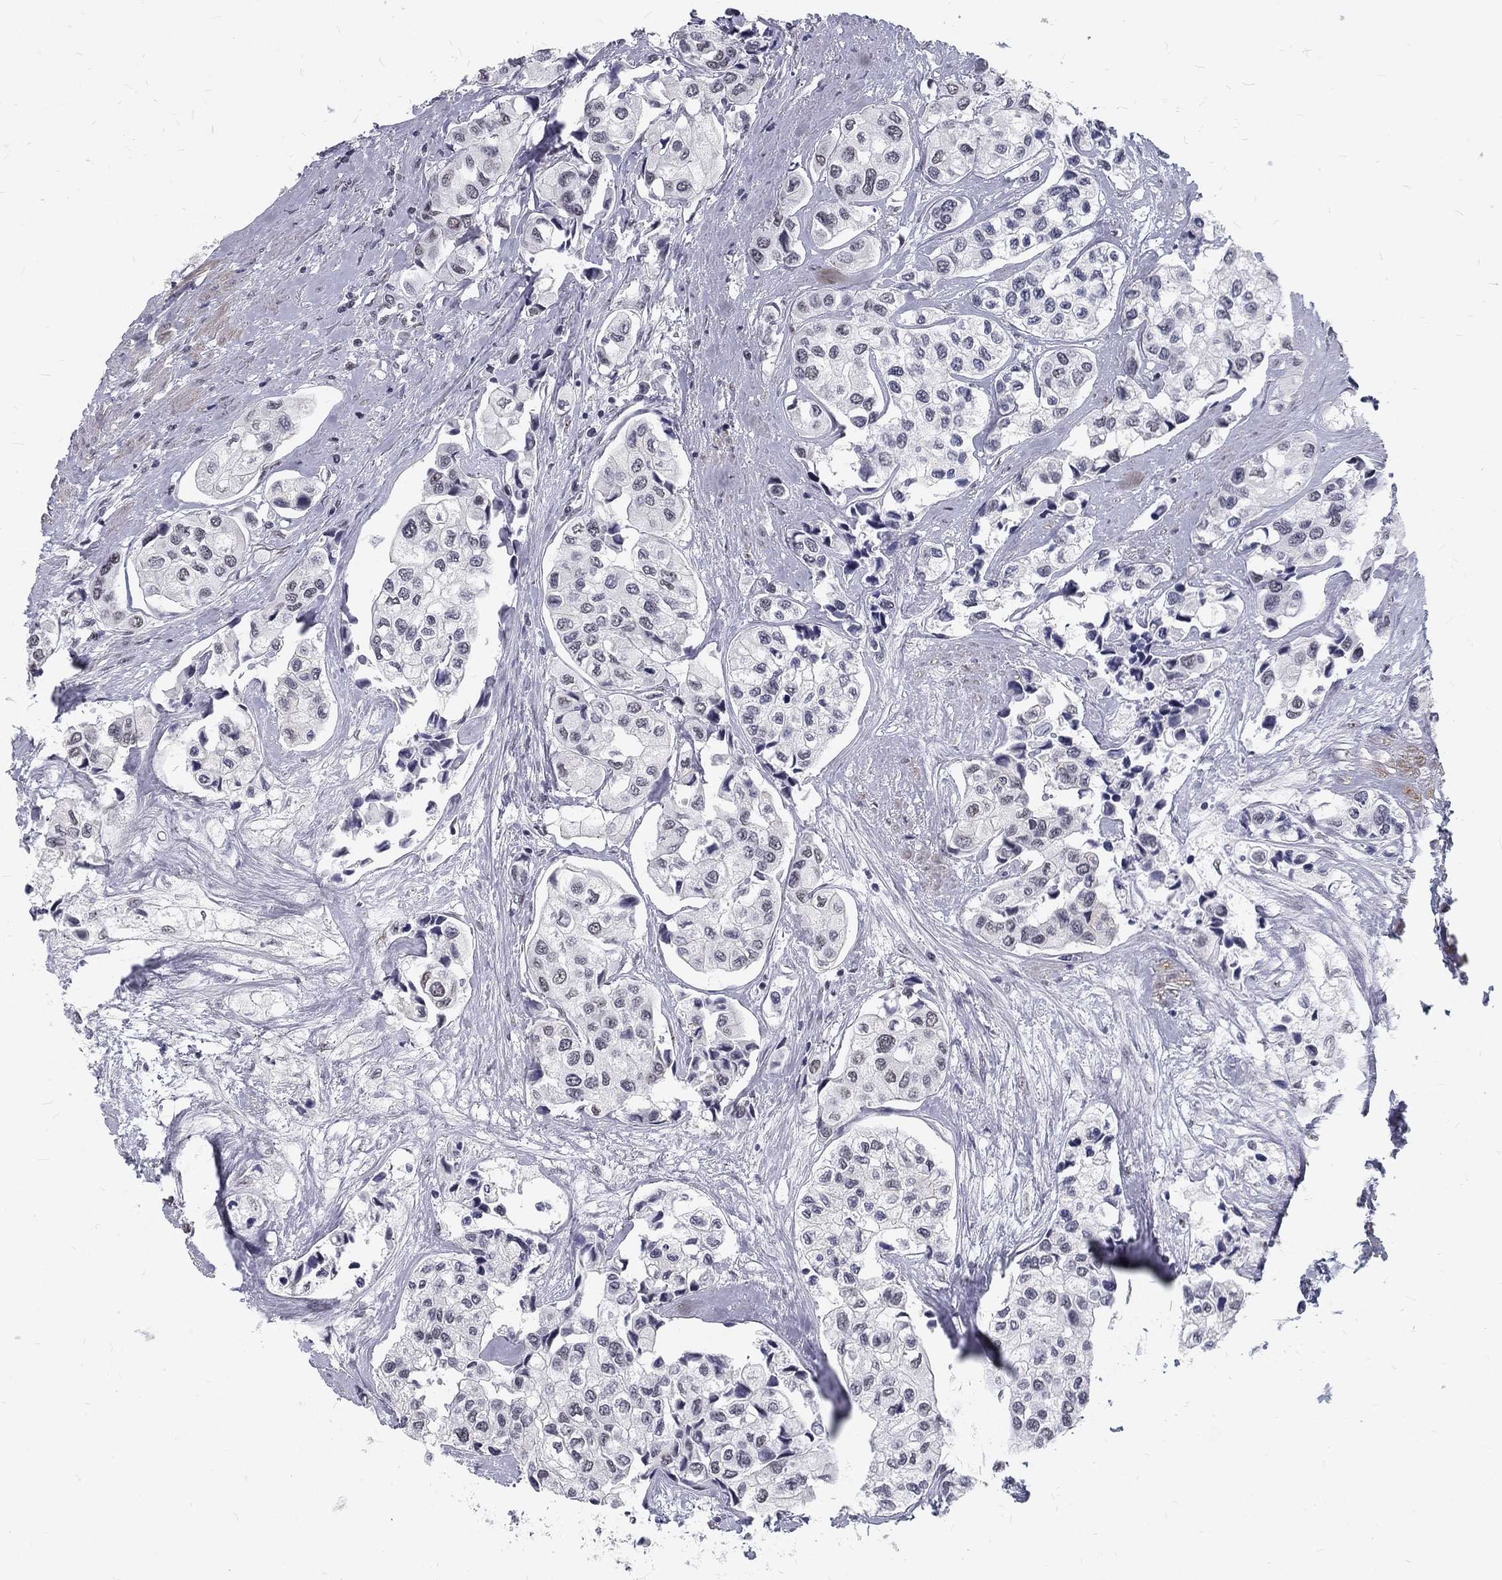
{"staining": {"intensity": "negative", "quantity": "none", "location": "none"}, "tissue": "urothelial cancer", "cell_type": "Tumor cells", "image_type": "cancer", "snomed": [{"axis": "morphology", "description": "Urothelial carcinoma, High grade"}, {"axis": "topography", "description": "Urinary bladder"}], "caption": "Immunohistochemistry of urothelial carcinoma (high-grade) exhibits no expression in tumor cells.", "gene": "SNORC", "patient": {"sex": "male", "age": 73}}